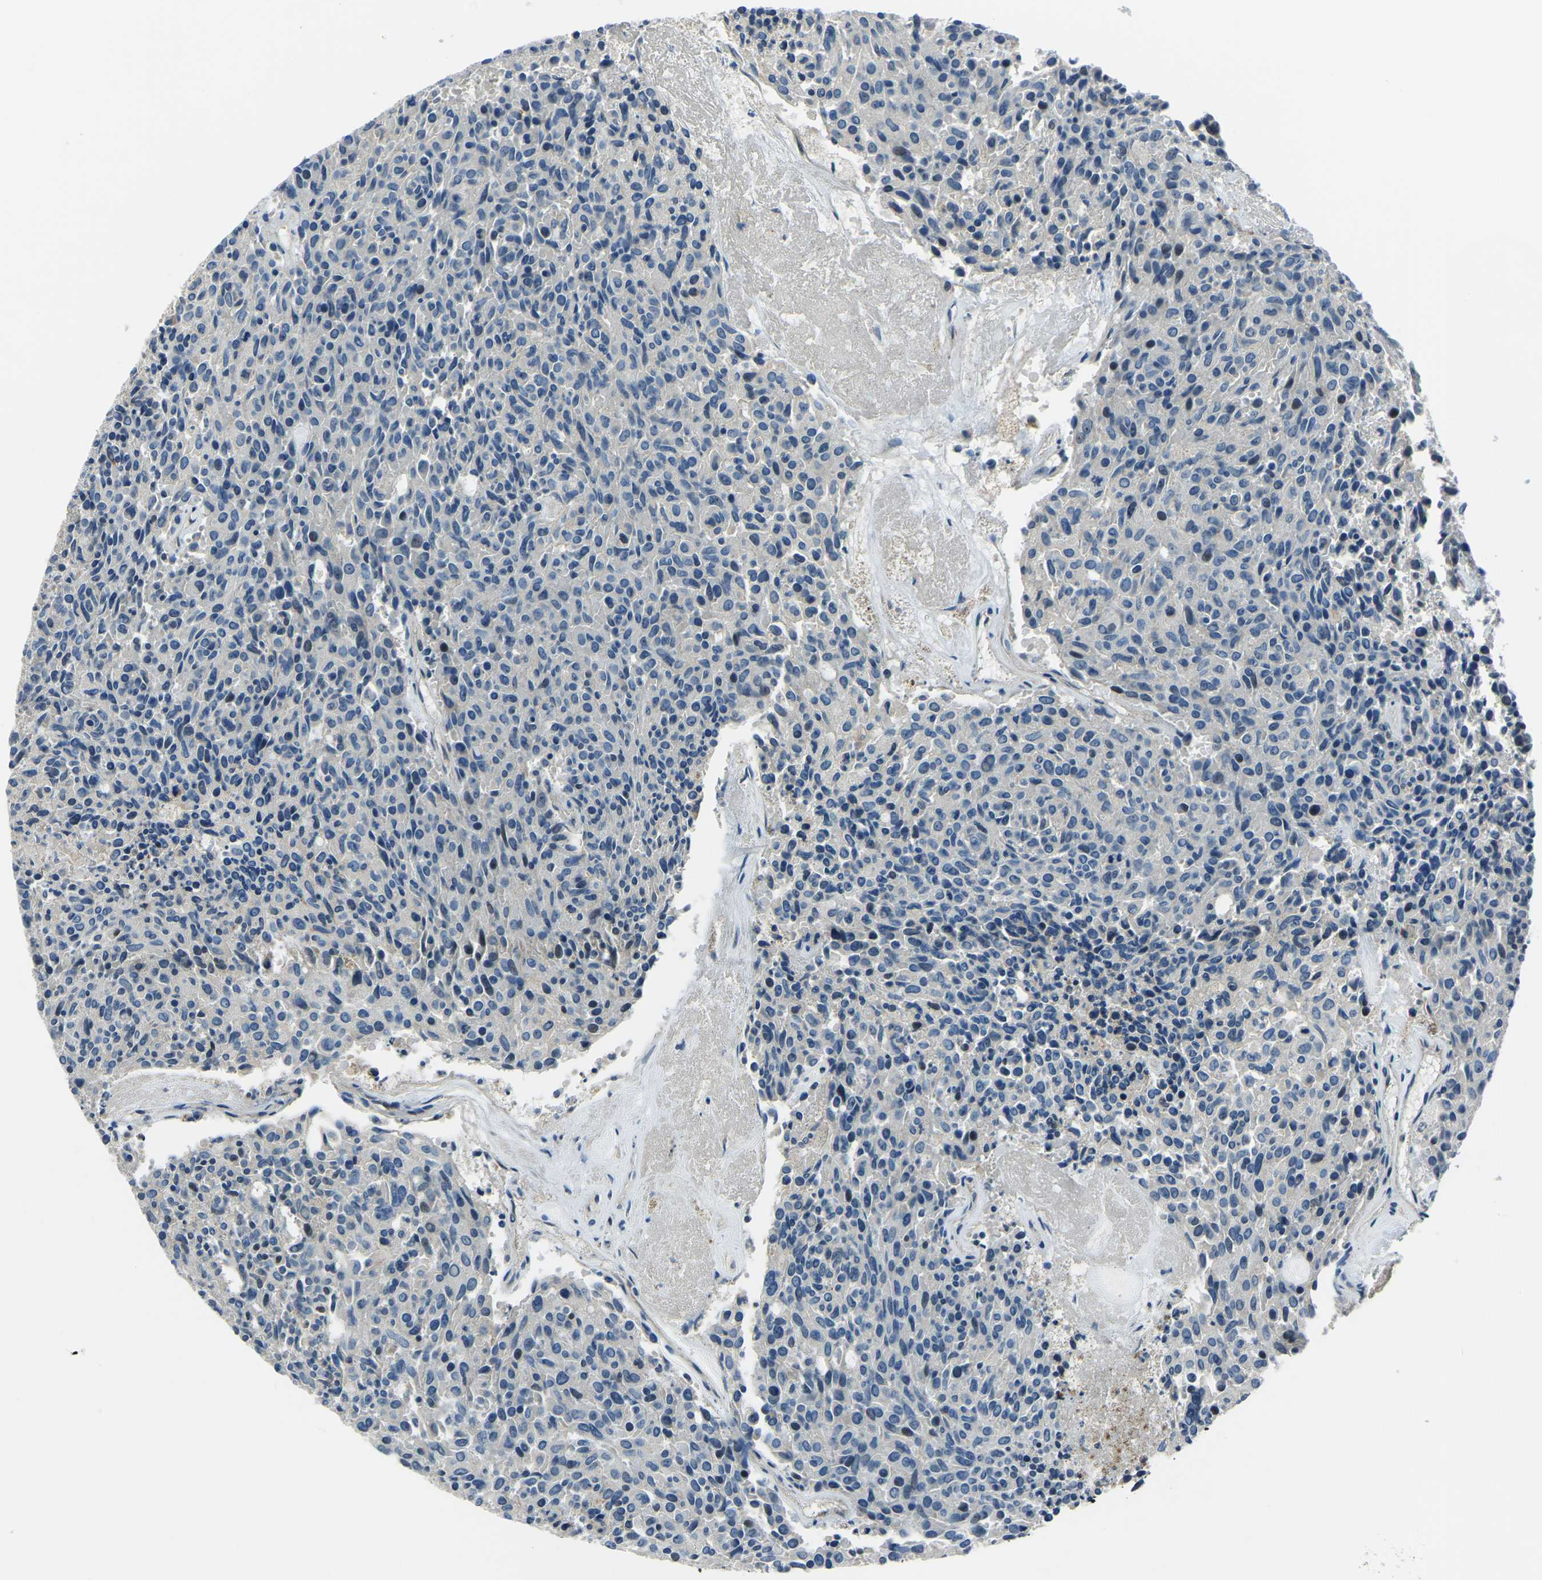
{"staining": {"intensity": "weak", "quantity": "<25%", "location": "nuclear"}, "tissue": "carcinoid", "cell_type": "Tumor cells", "image_type": "cancer", "snomed": [{"axis": "morphology", "description": "Carcinoid, malignant, NOS"}, {"axis": "topography", "description": "Pancreas"}], "caption": "Immunohistochemistry (IHC) micrograph of carcinoid (malignant) stained for a protein (brown), which displays no expression in tumor cells.", "gene": "RRP1", "patient": {"sex": "female", "age": 54}}